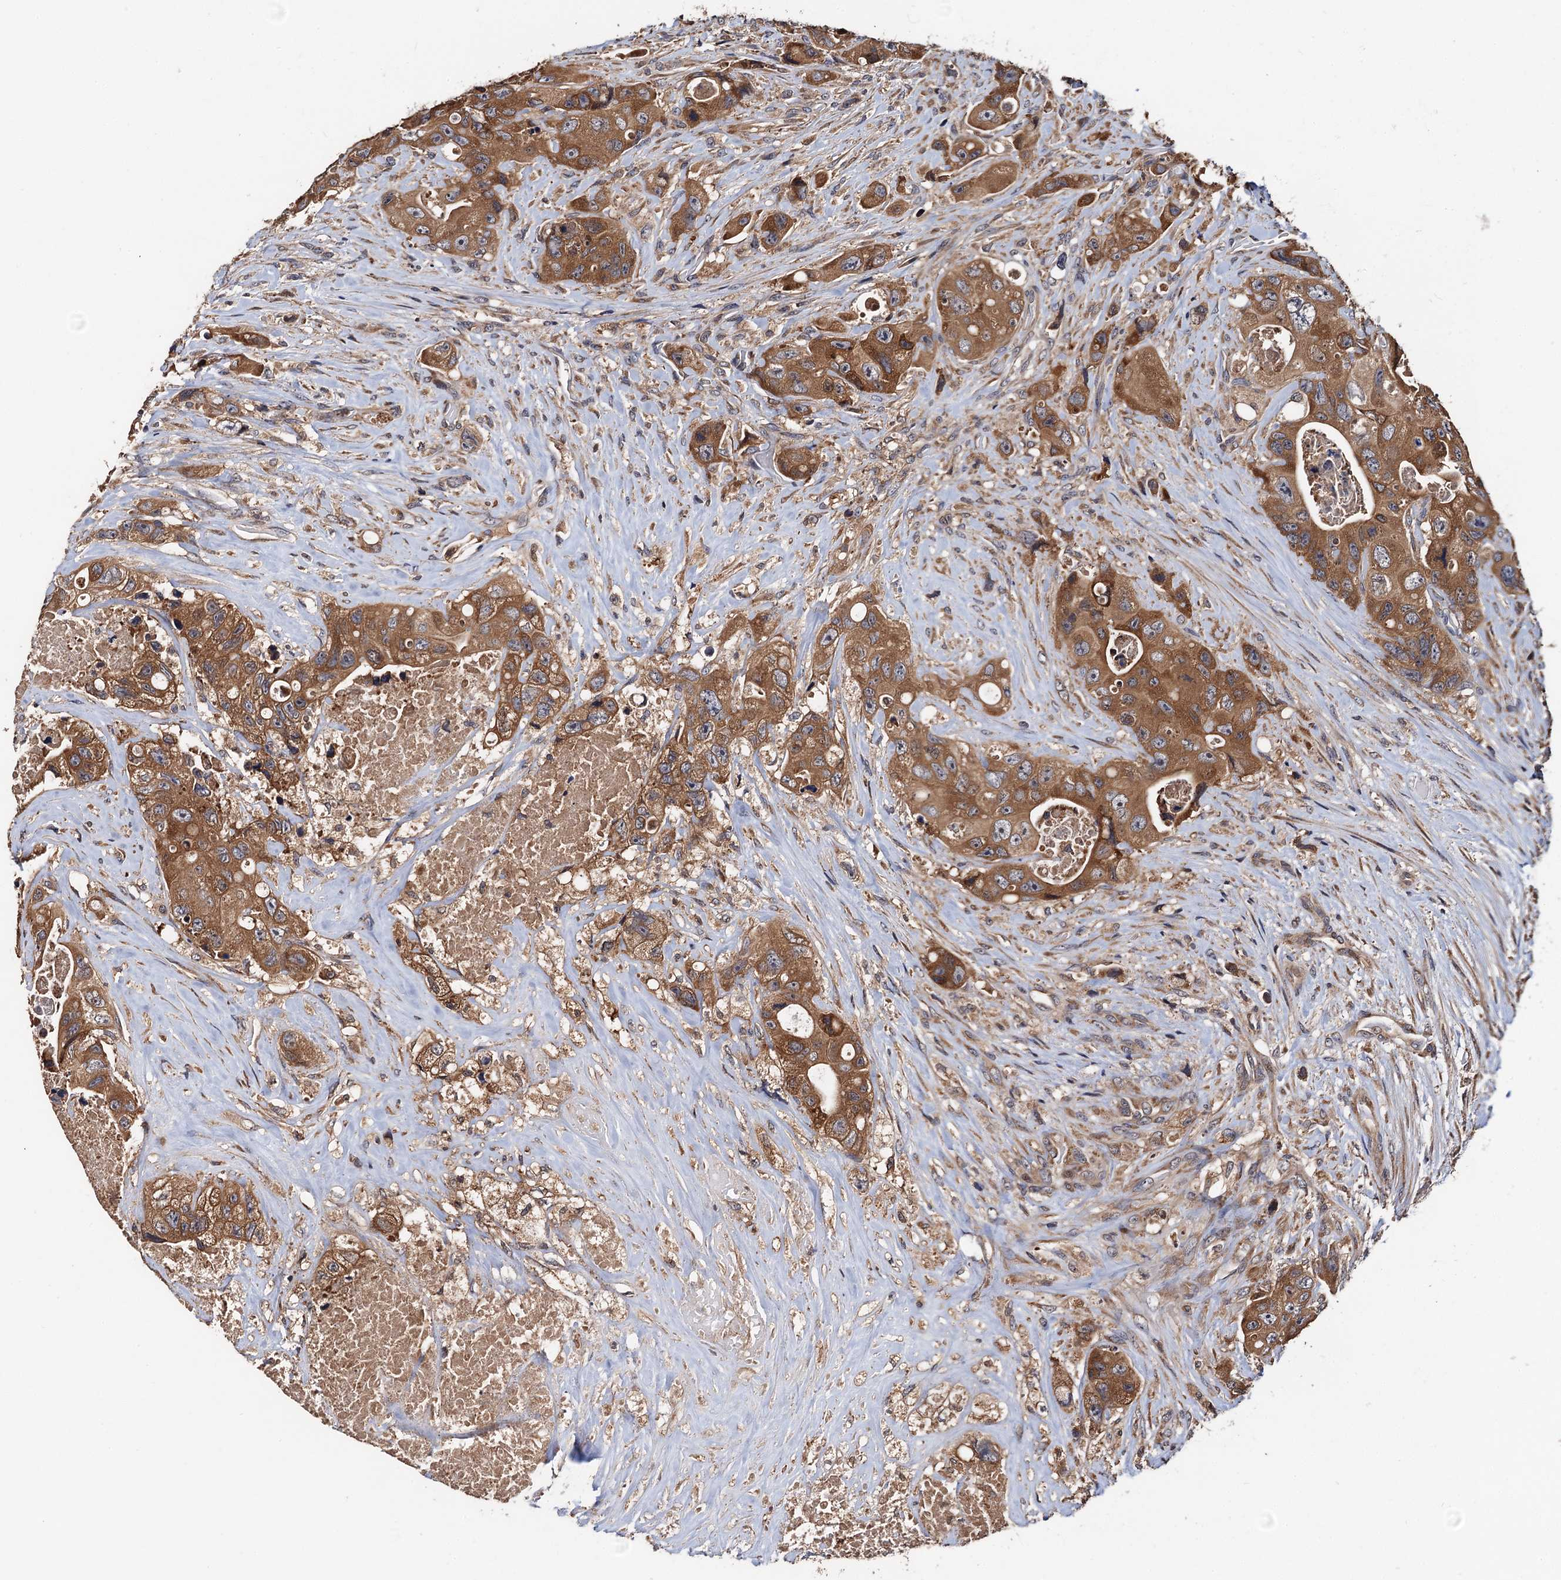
{"staining": {"intensity": "moderate", "quantity": ">75%", "location": "cytoplasmic/membranous"}, "tissue": "colorectal cancer", "cell_type": "Tumor cells", "image_type": "cancer", "snomed": [{"axis": "morphology", "description": "Adenocarcinoma, NOS"}, {"axis": "topography", "description": "Colon"}], "caption": "Moderate cytoplasmic/membranous positivity for a protein is identified in approximately >75% of tumor cells of colorectal cancer (adenocarcinoma) using immunohistochemistry.", "gene": "RGS11", "patient": {"sex": "female", "age": 46}}